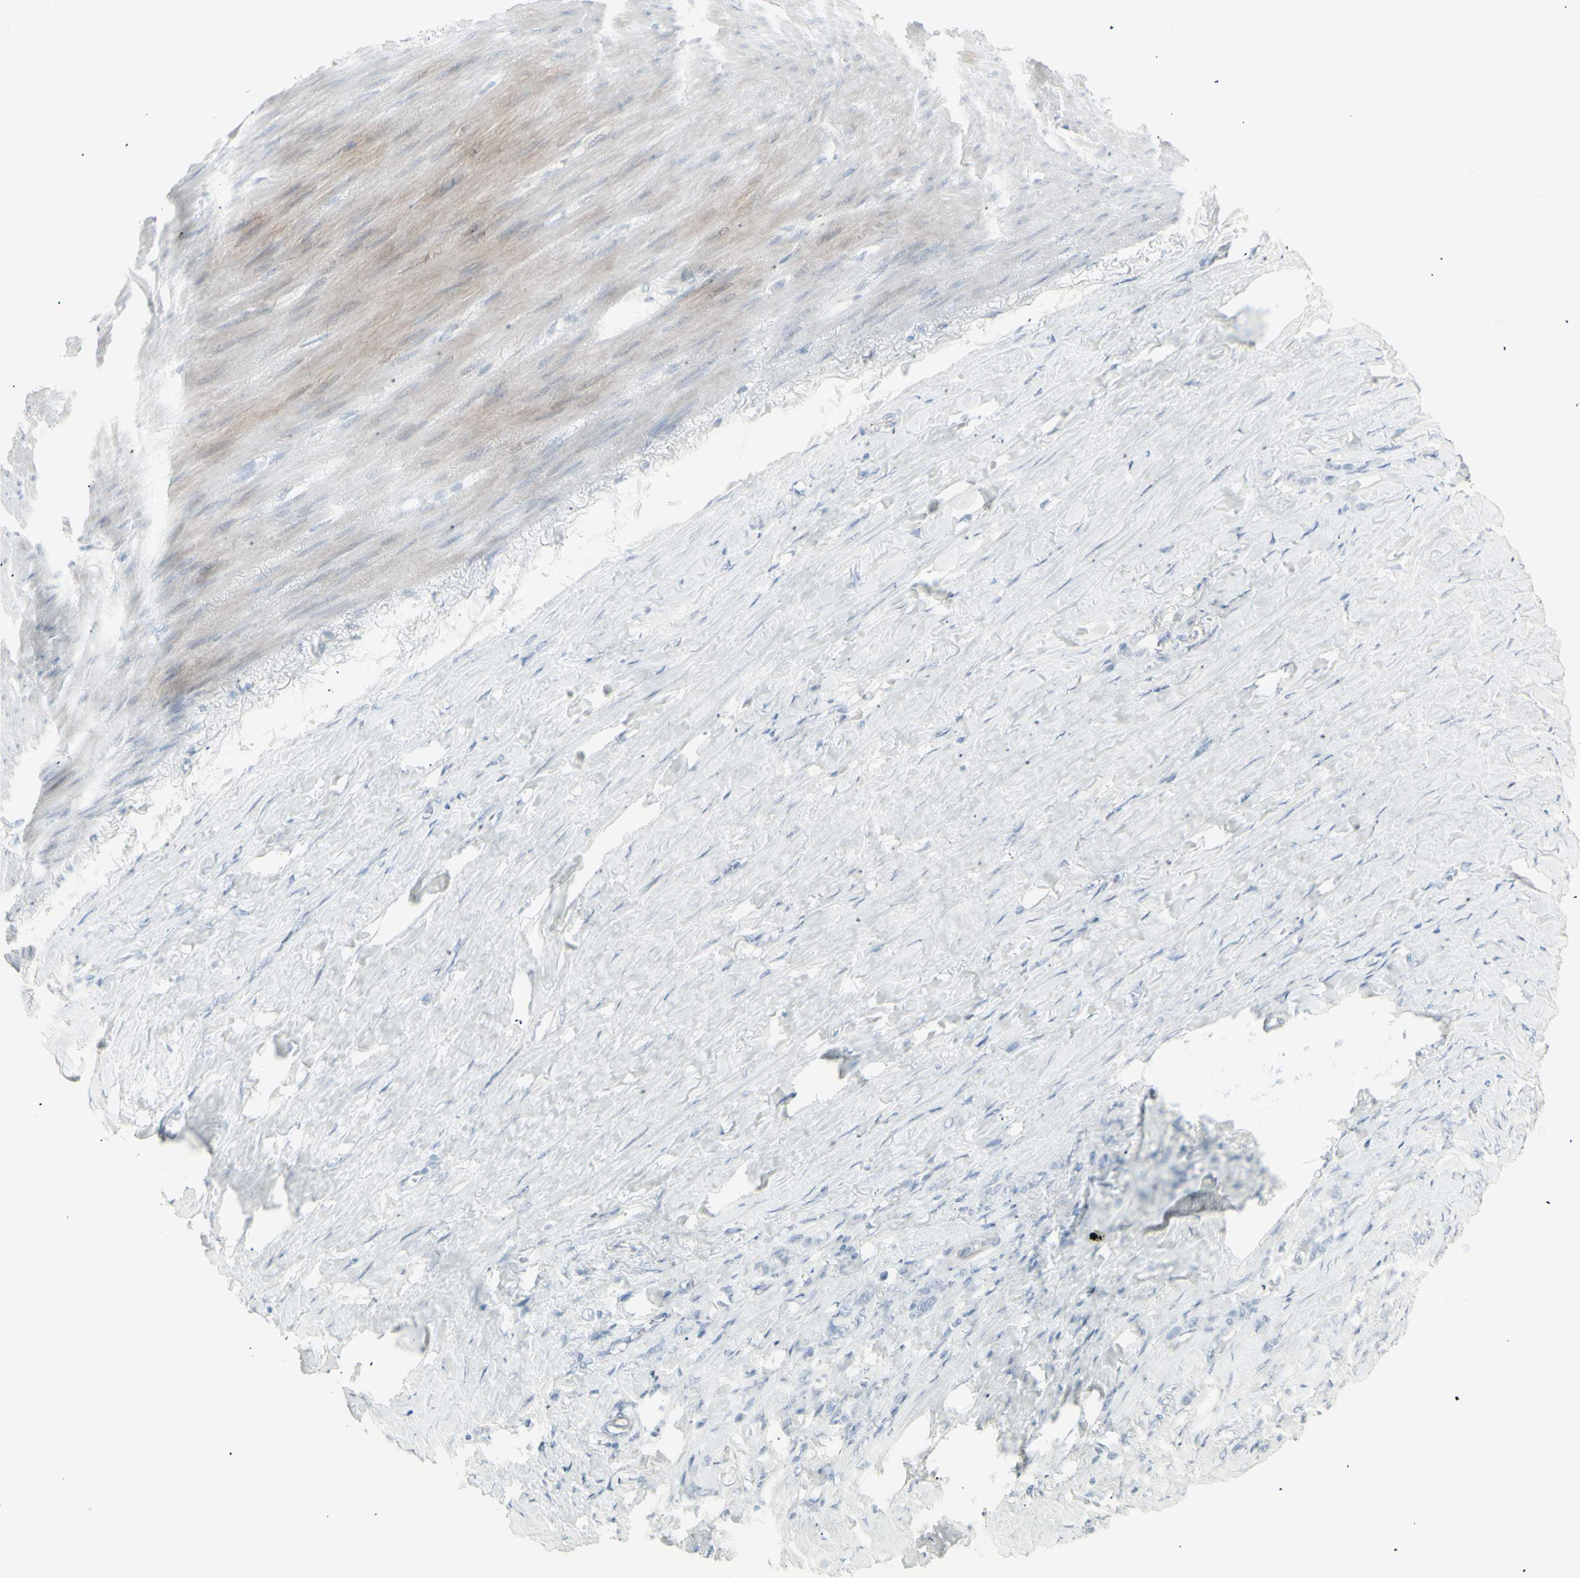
{"staining": {"intensity": "negative", "quantity": "none", "location": "none"}, "tissue": "stomach cancer", "cell_type": "Tumor cells", "image_type": "cancer", "snomed": [{"axis": "morphology", "description": "Adenocarcinoma, NOS"}, {"axis": "topography", "description": "Stomach"}], "caption": "DAB (3,3'-diaminobenzidine) immunohistochemical staining of human adenocarcinoma (stomach) displays no significant expression in tumor cells.", "gene": "YBX2", "patient": {"sex": "male", "age": 82}}